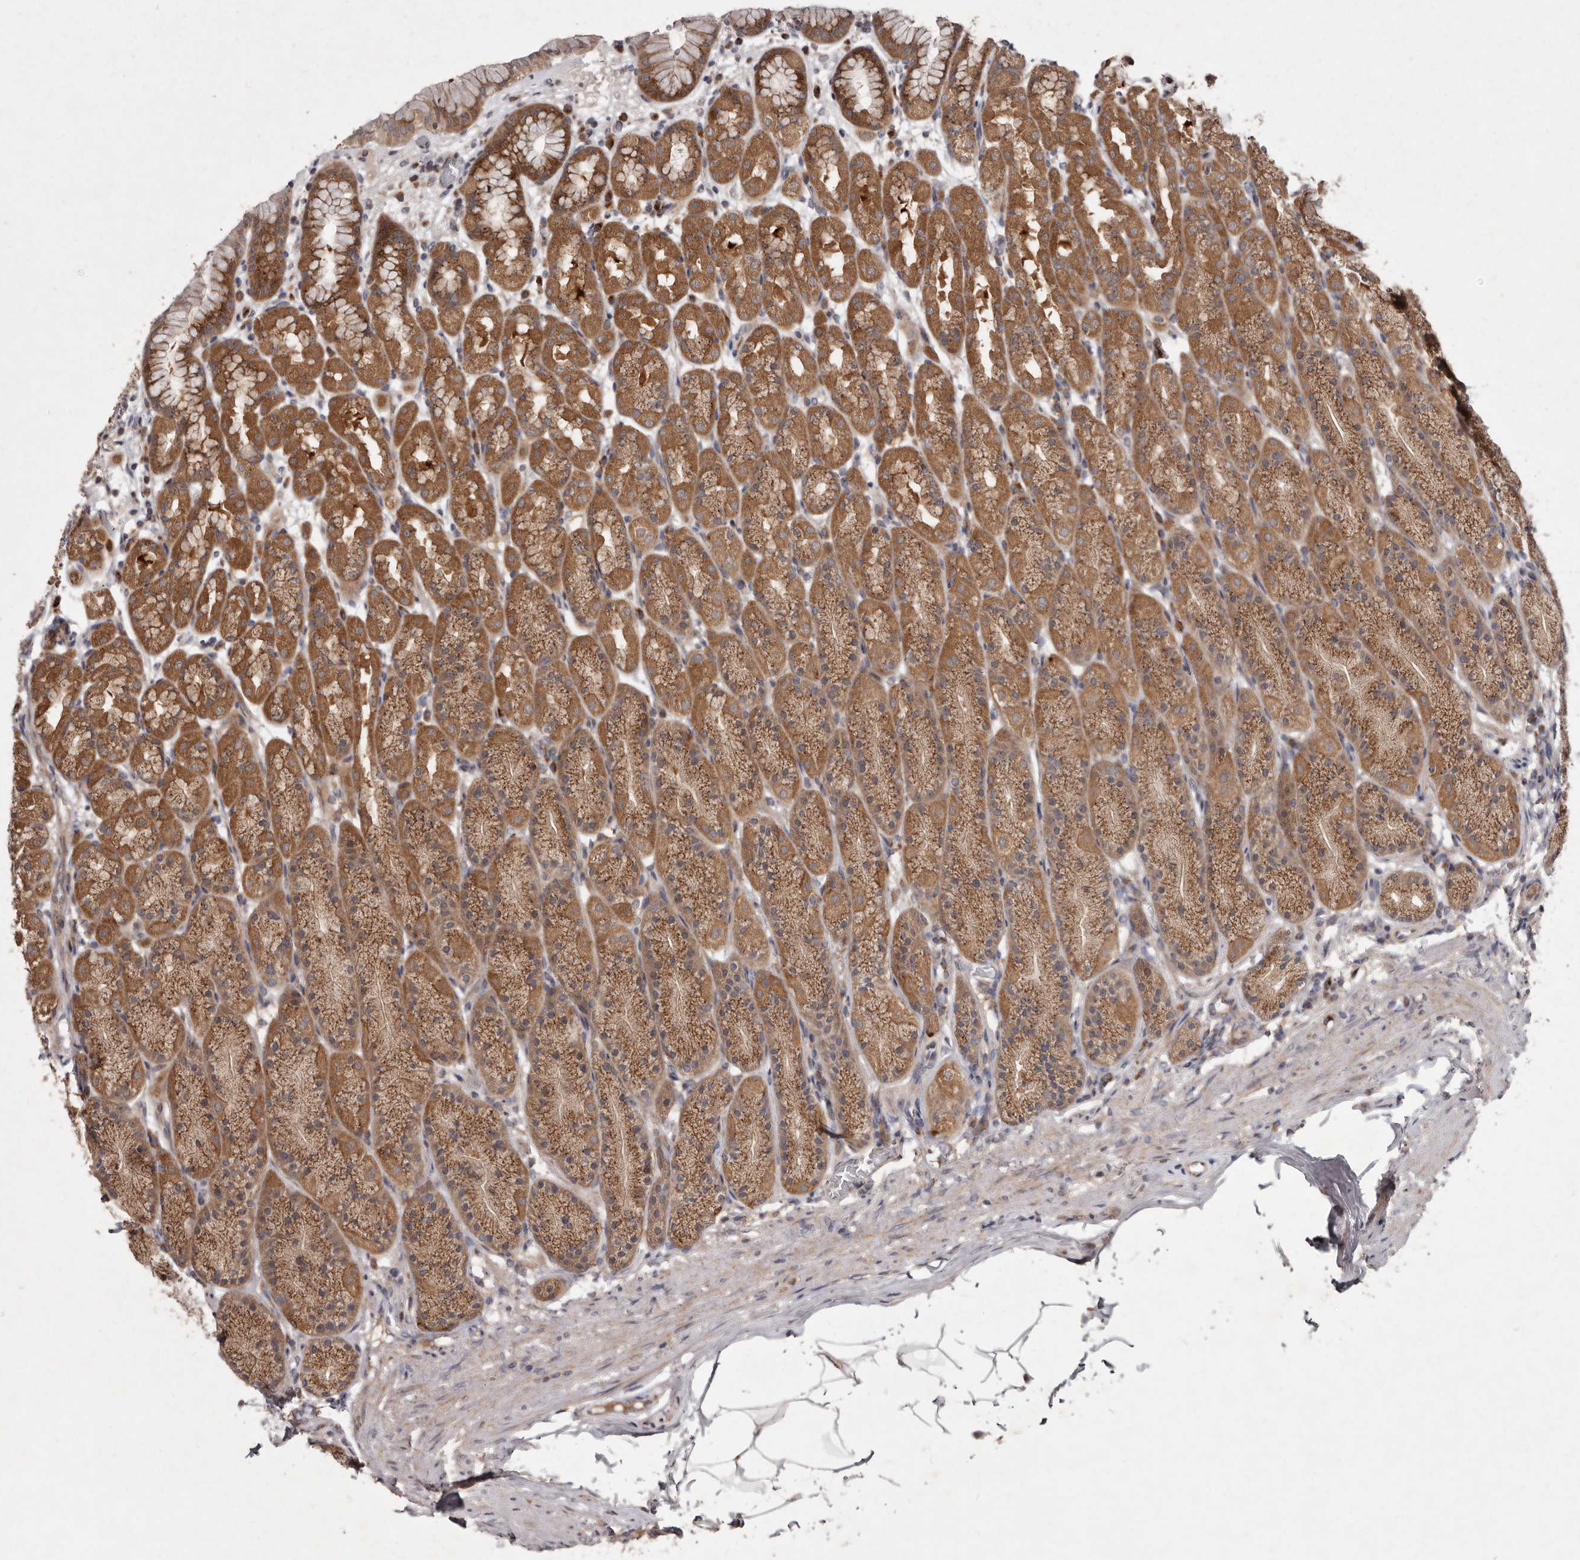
{"staining": {"intensity": "strong", "quantity": ">75%", "location": "cytoplasmic/membranous"}, "tissue": "stomach", "cell_type": "Glandular cells", "image_type": "normal", "snomed": [{"axis": "morphology", "description": "Normal tissue, NOS"}, {"axis": "topography", "description": "Stomach"}], "caption": "Glandular cells reveal high levels of strong cytoplasmic/membranous positivity in about >75% of cells in normal stomach. (IHC, brightfield microscopy, high magnification).", "gene": "FLAD1", "patient": {"sex": "male", "age": 42}}